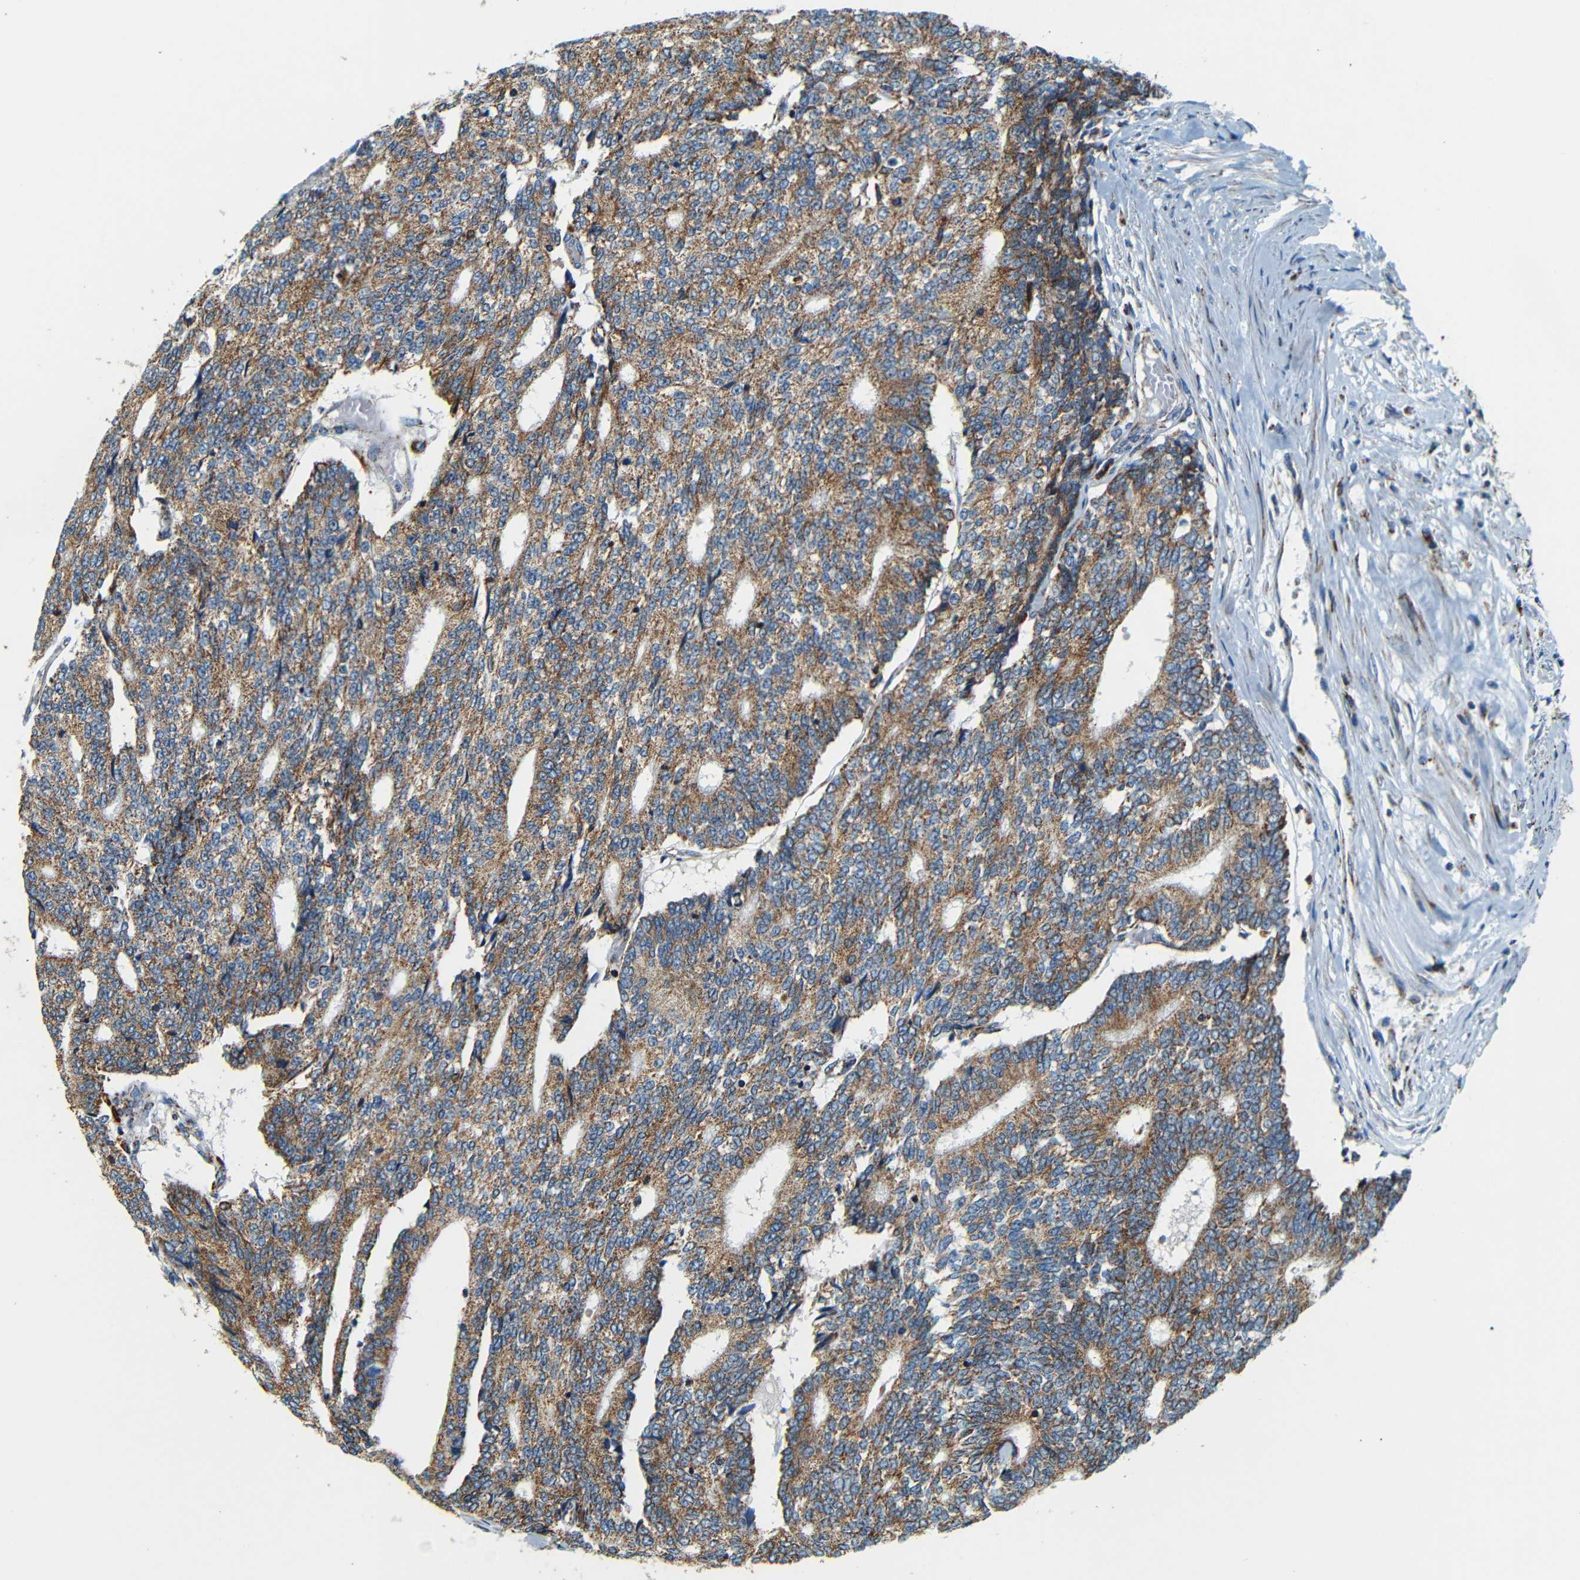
{"staining": {"intensity": "strong", "quantity": ">75%", "location": "cytoplasmic/membranous"}, "tissue": "prostate cancer", "cell_type": "Tumor cells", "image_type": "cancer", "snomed": [{"axis": "morphology", "description": "Normal tissue, NOS"}, {"axis": "morphology", "description": "Adenocarcinoma, High grade"}, {"axis": "topography", "description": "Prostate"}, {"axis": "topography", "description": "Seminal veicle"}], "caption": "Strong cytoplasmic/membranous expression for a protein is seen in about >75% of tumor cells of high-grade adenocarcinoma (prostate) using IHC.", "gene": "WSCD2", "patient": {"sex": "male", "age": 55}}